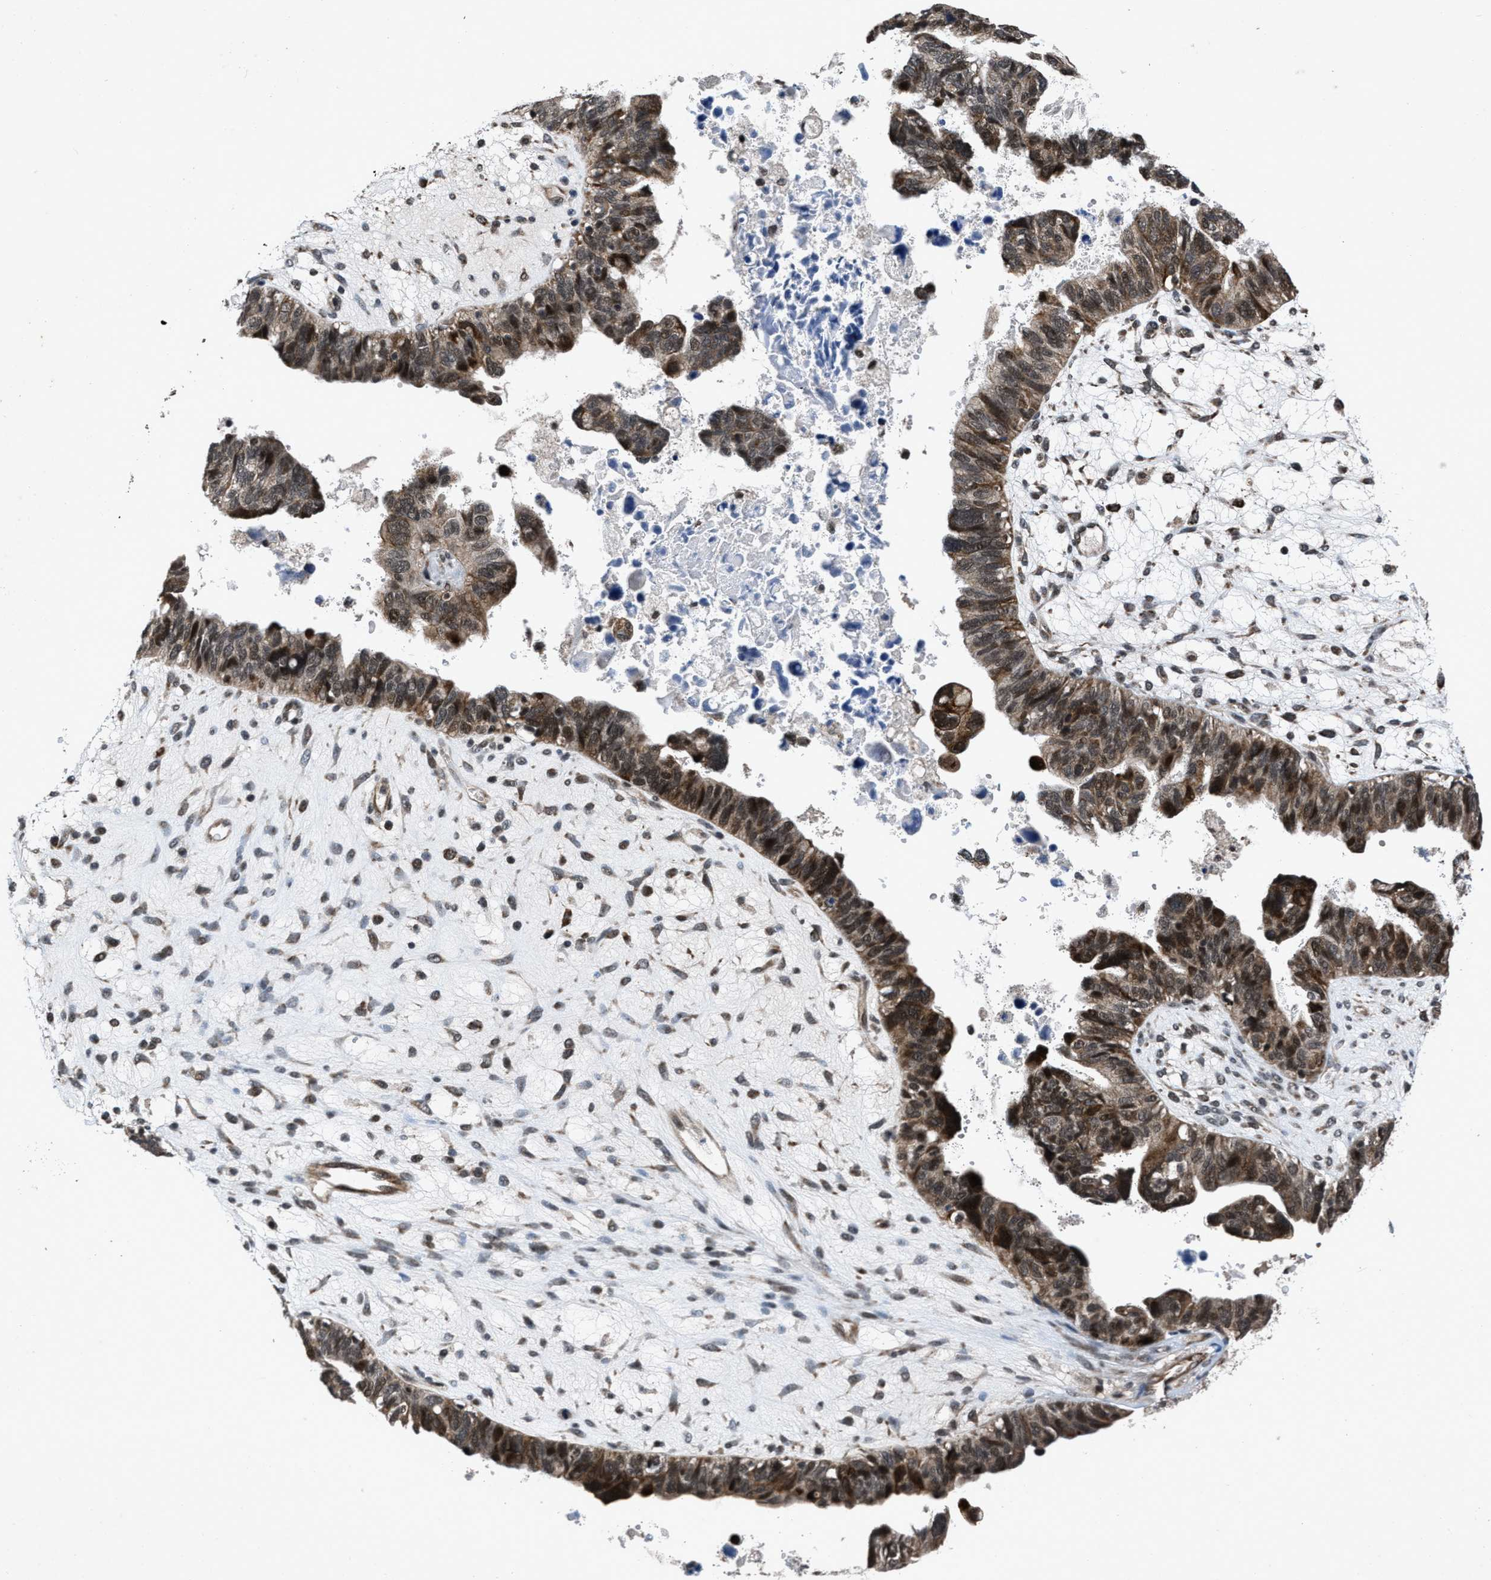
{"staining": {"intensity": "strong", "quantity": "25%-75%", "location": "cytoplasmic/membranous,nuclear"}, "tissue": "ovarian cancer", "cell_type": "Tumor cells", "image_type": "cancer", "snomed": [{"axis": "morphology", "description": "Cystadenocarcinoma, serous, NOS"}, {"axis": "topography", "description": "Ovary"}], "caption": "DAB (3,3'-diaminobenzidine) immunohistochemical staining of ovarian cancer (serous cystadenocarcinoma) shows strong cytoplasmic/membranous and nuclear protein expression in about 25%-75% of tumor cells.", "gene": "ZNHIT1", "patient": {"sex": "female", "age": 79}}